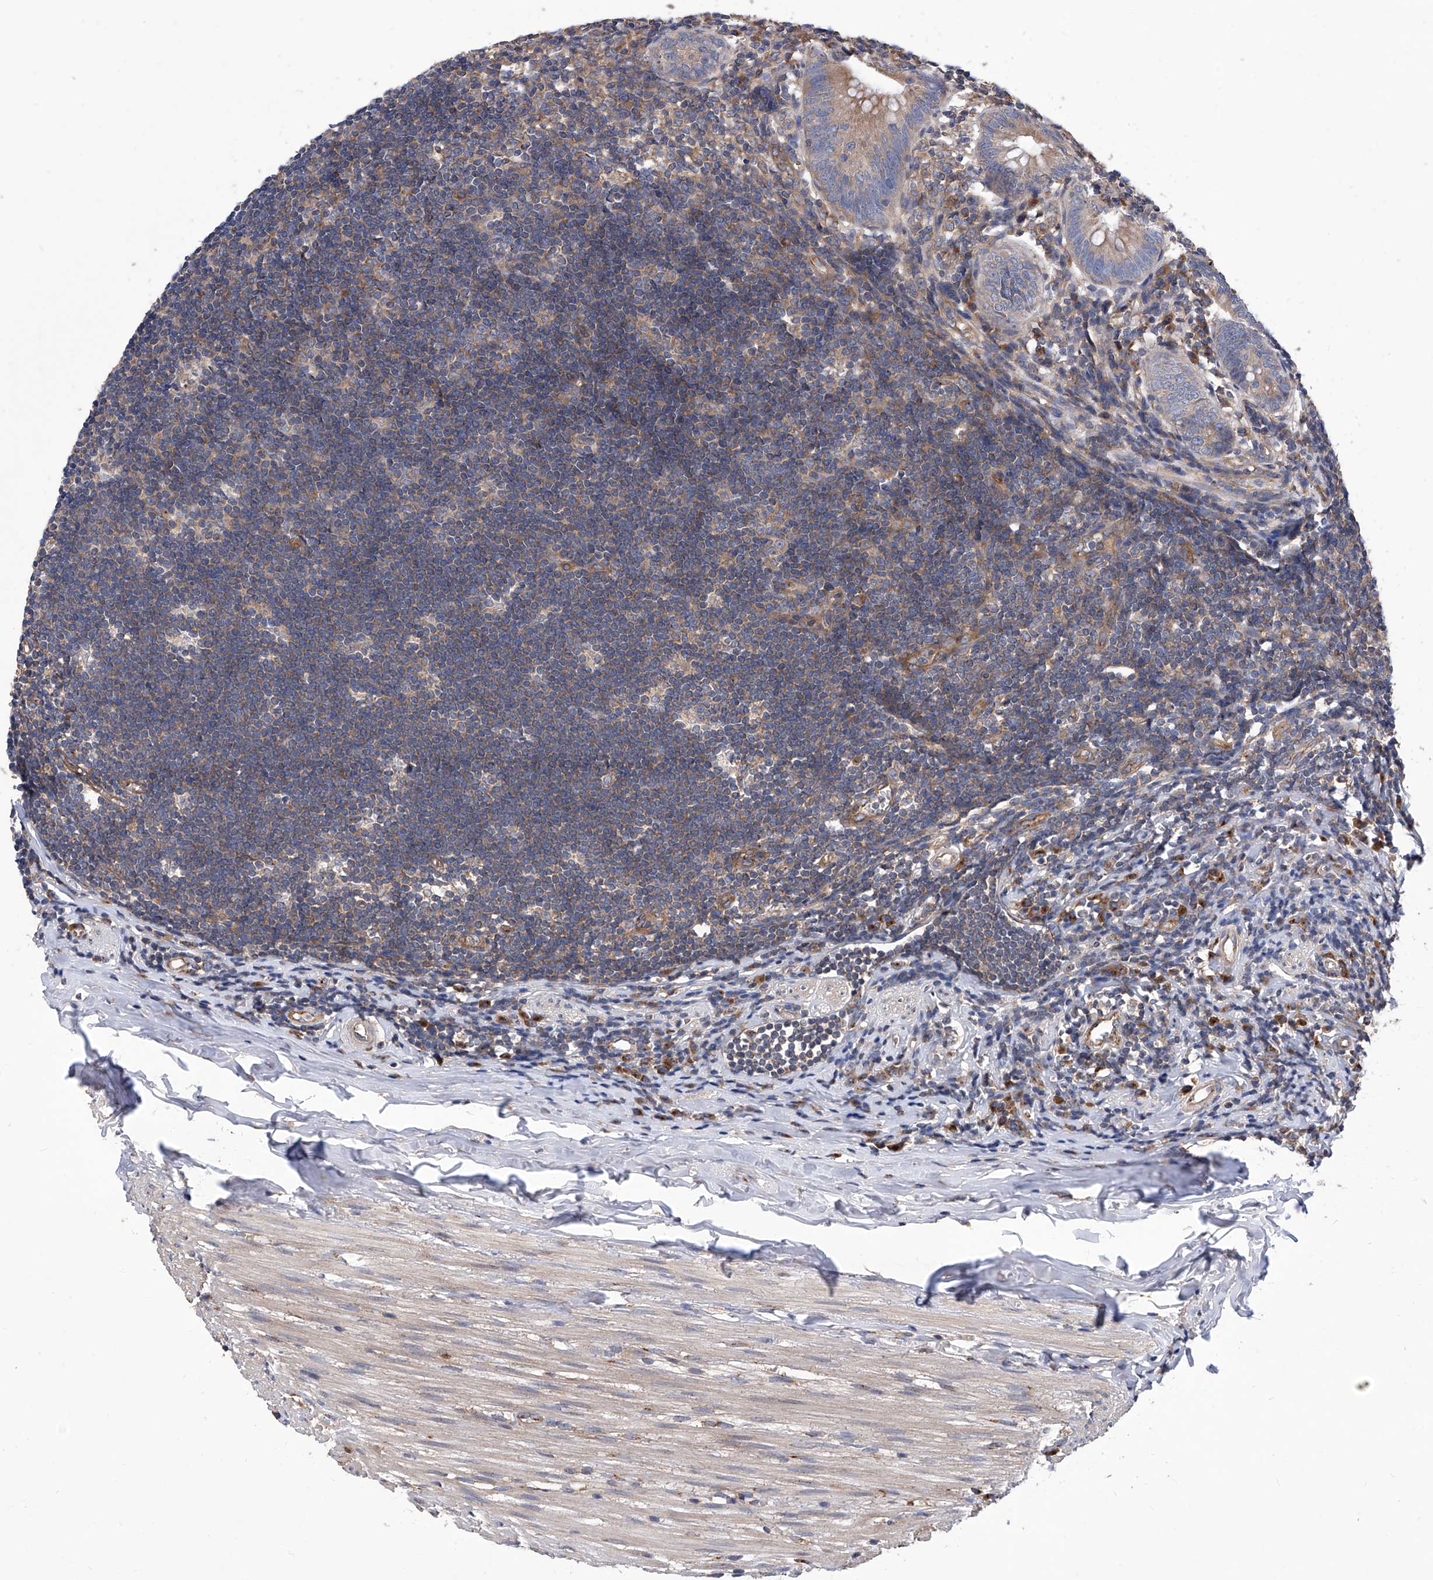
{"staining": {"intensity": "weak", "quantity": ">75%", "location": "cytoplasmic/membranous"}, "tissue": "appendix", "cell_type": "Glandular cells", "image_type": "normal", "snomed": [{"axis": "morphology", "description": "Normal tissue, NOS"}, {"axis": "topography", "description": "Appendix"}], "caption": "IHC of unremarkable appendix shows low levels of weak cytoplasmic/membranous positivity in approximately >75% of glandular cells. (brown staining indicates protein expression, while blue staining denotes nuclei).", "gene": "TJAP1", "patient": {"sex": "female", "age": 54}}